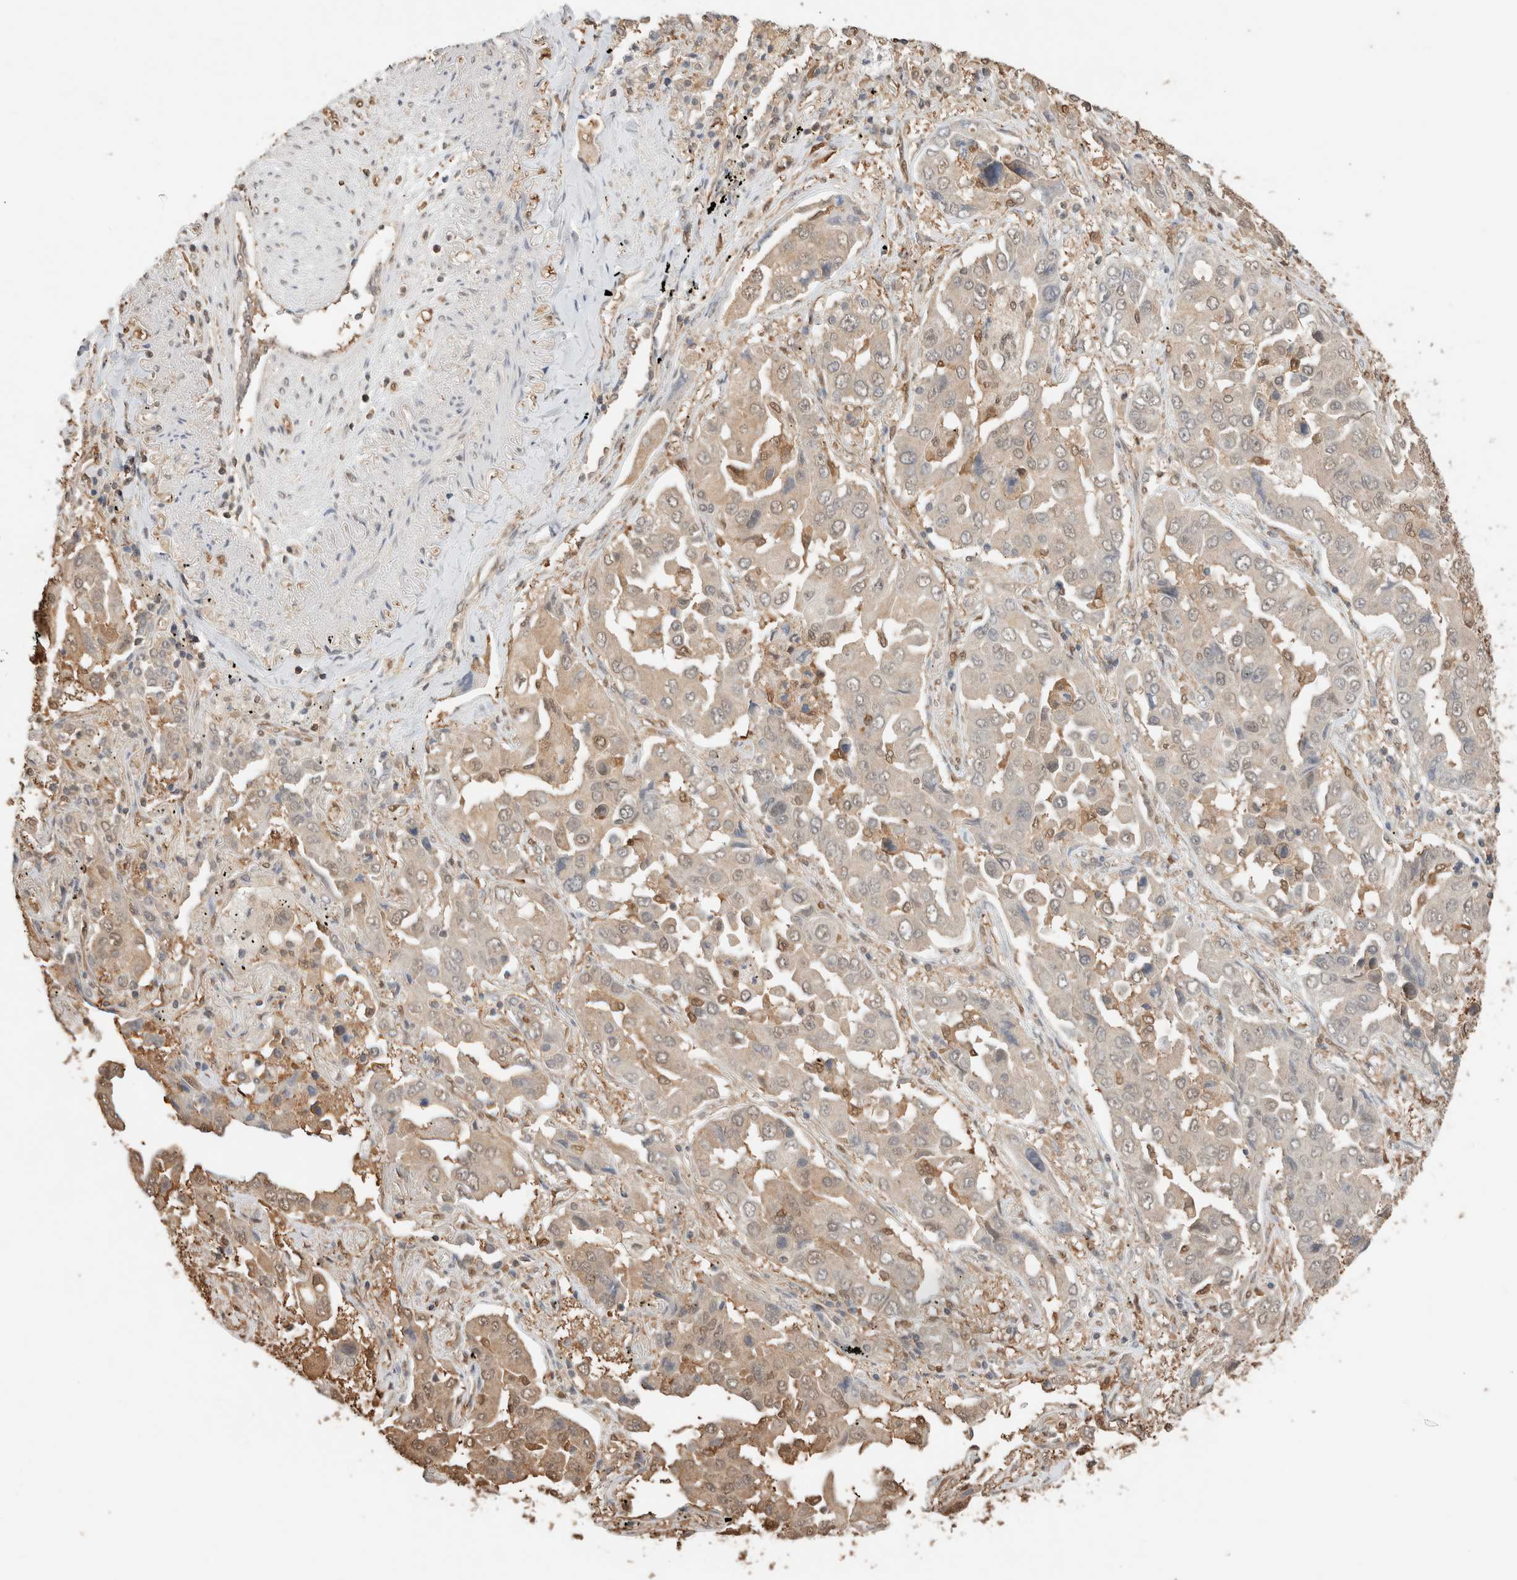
{"staining": {"intensity": "weak", "quantity": "25%-75%", "location": "cytoplasmic/membranous,nuclear"}, "tissue": "lung cancer", "cell_type": "Tumor cells", "image_type": "cancer", "snomed": [{"axis": "morphology", "description": "Adenocarcinoma, NOS"}, {"axis": "topography", "description": "Lung"}], "caption": "Immunohistochemical staining of human lung cancer reveals low levels of weak cytoplasmic/membranous and nuclear protein expression in about 25%-75% of tumor cells. Nuclei are stained in blue.", "gene": "YWHAH", "patient": {"sex": "female", "age": 65}}